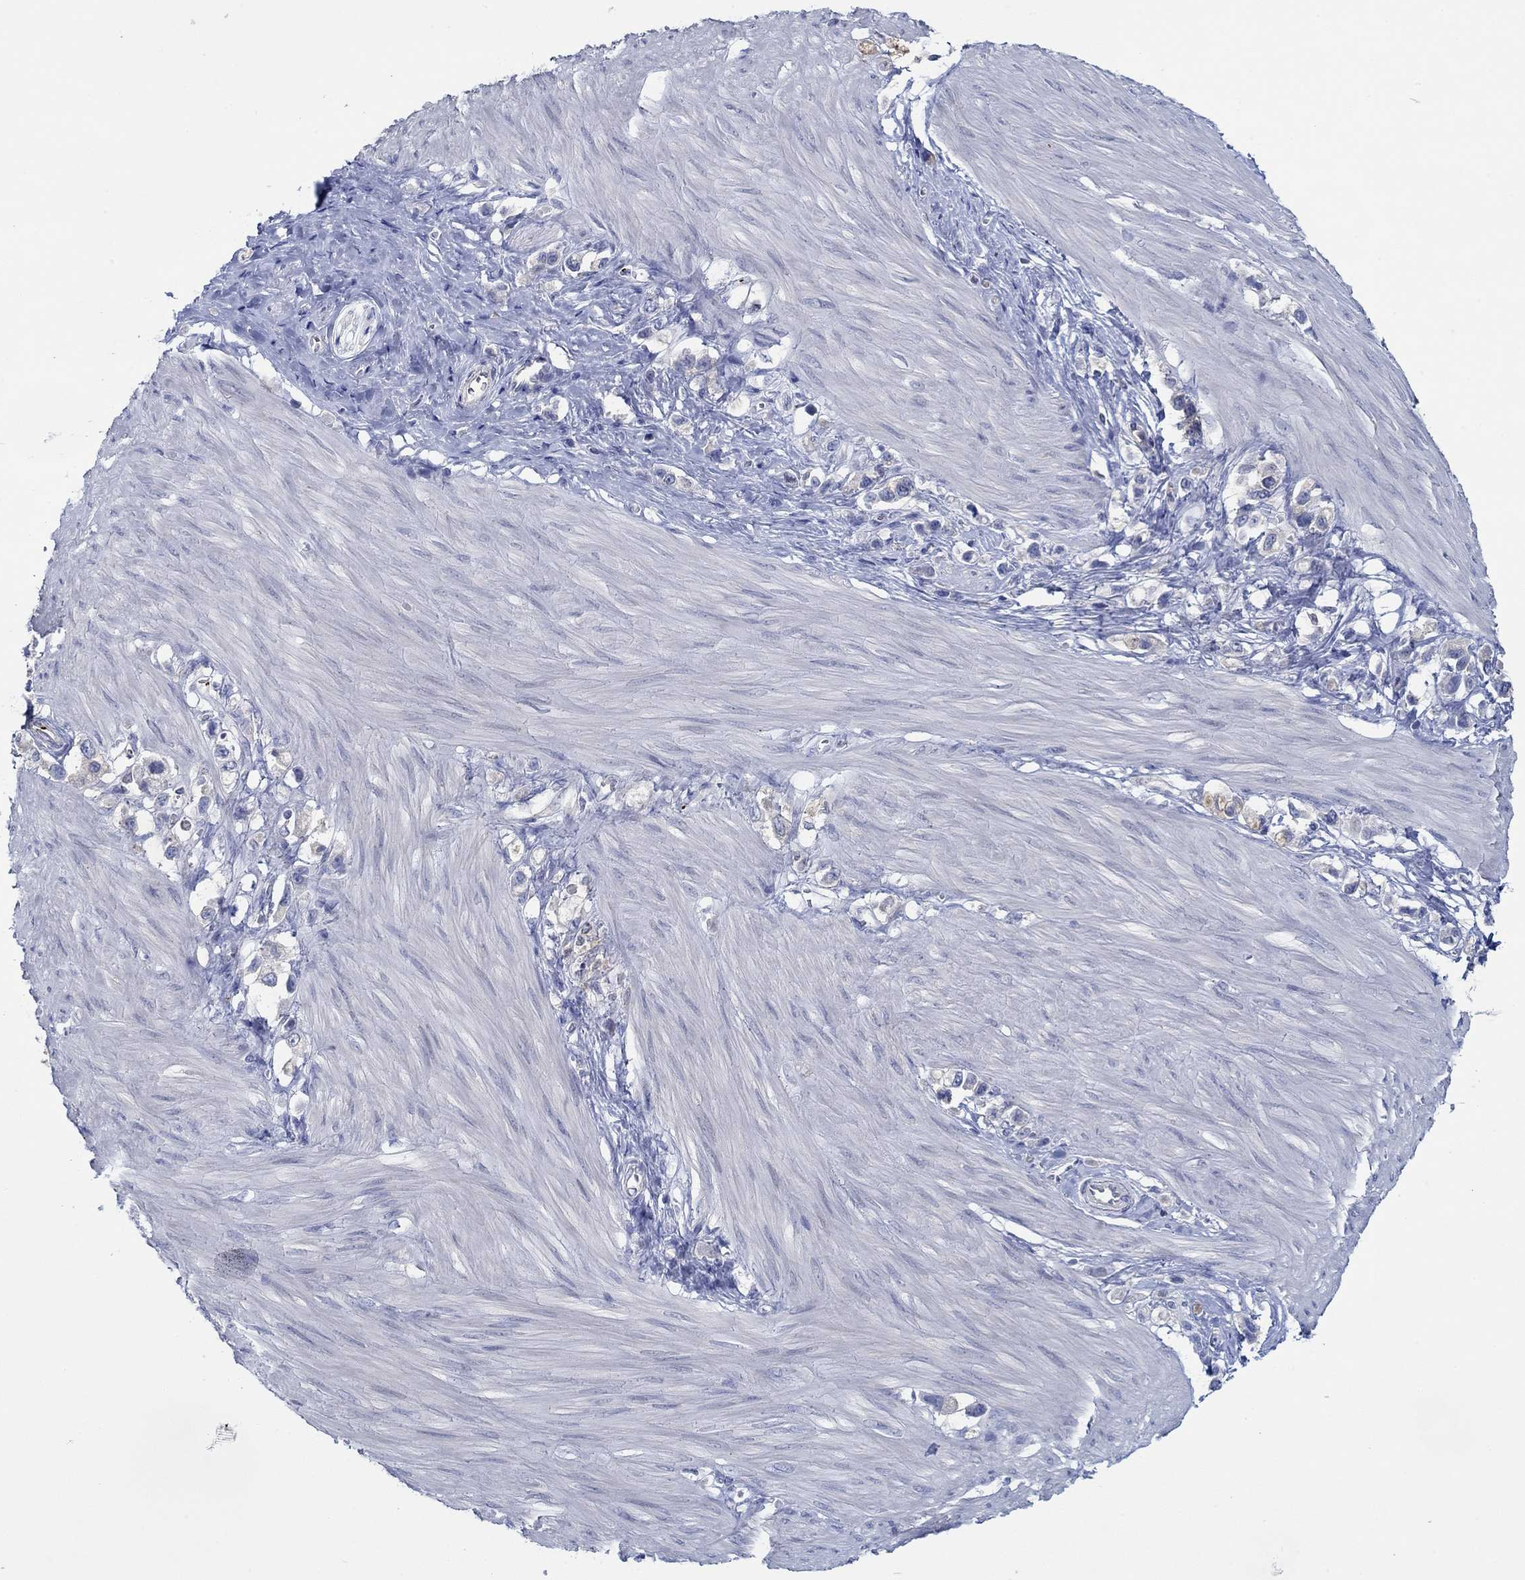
{"staining": {"intensity": "negative", "quantity": "none", "location": "none"}, "tissue": "stomach cancer", "cell_type": "Tumor cells", "image_type": "cancer", "snomed": [{"axis": "morphology", "description": "Normal tissue, NOS"}, {"axis": "morphology", "description": "Adenocarcinoma, NOS"}, {"axis": "morphology", "description": "Adenocarcinoma, High grade"}, {"axis": "topography", "description": "Stomach, upper"}, {"axis": "topography", "description": "Stomach"}], "caption": "Micrograph shows no protein positivity in tumor cells of stomach cancer tissue.", "gene": "SLC27A3", "patient": {"sex": "female", "age": 65}}